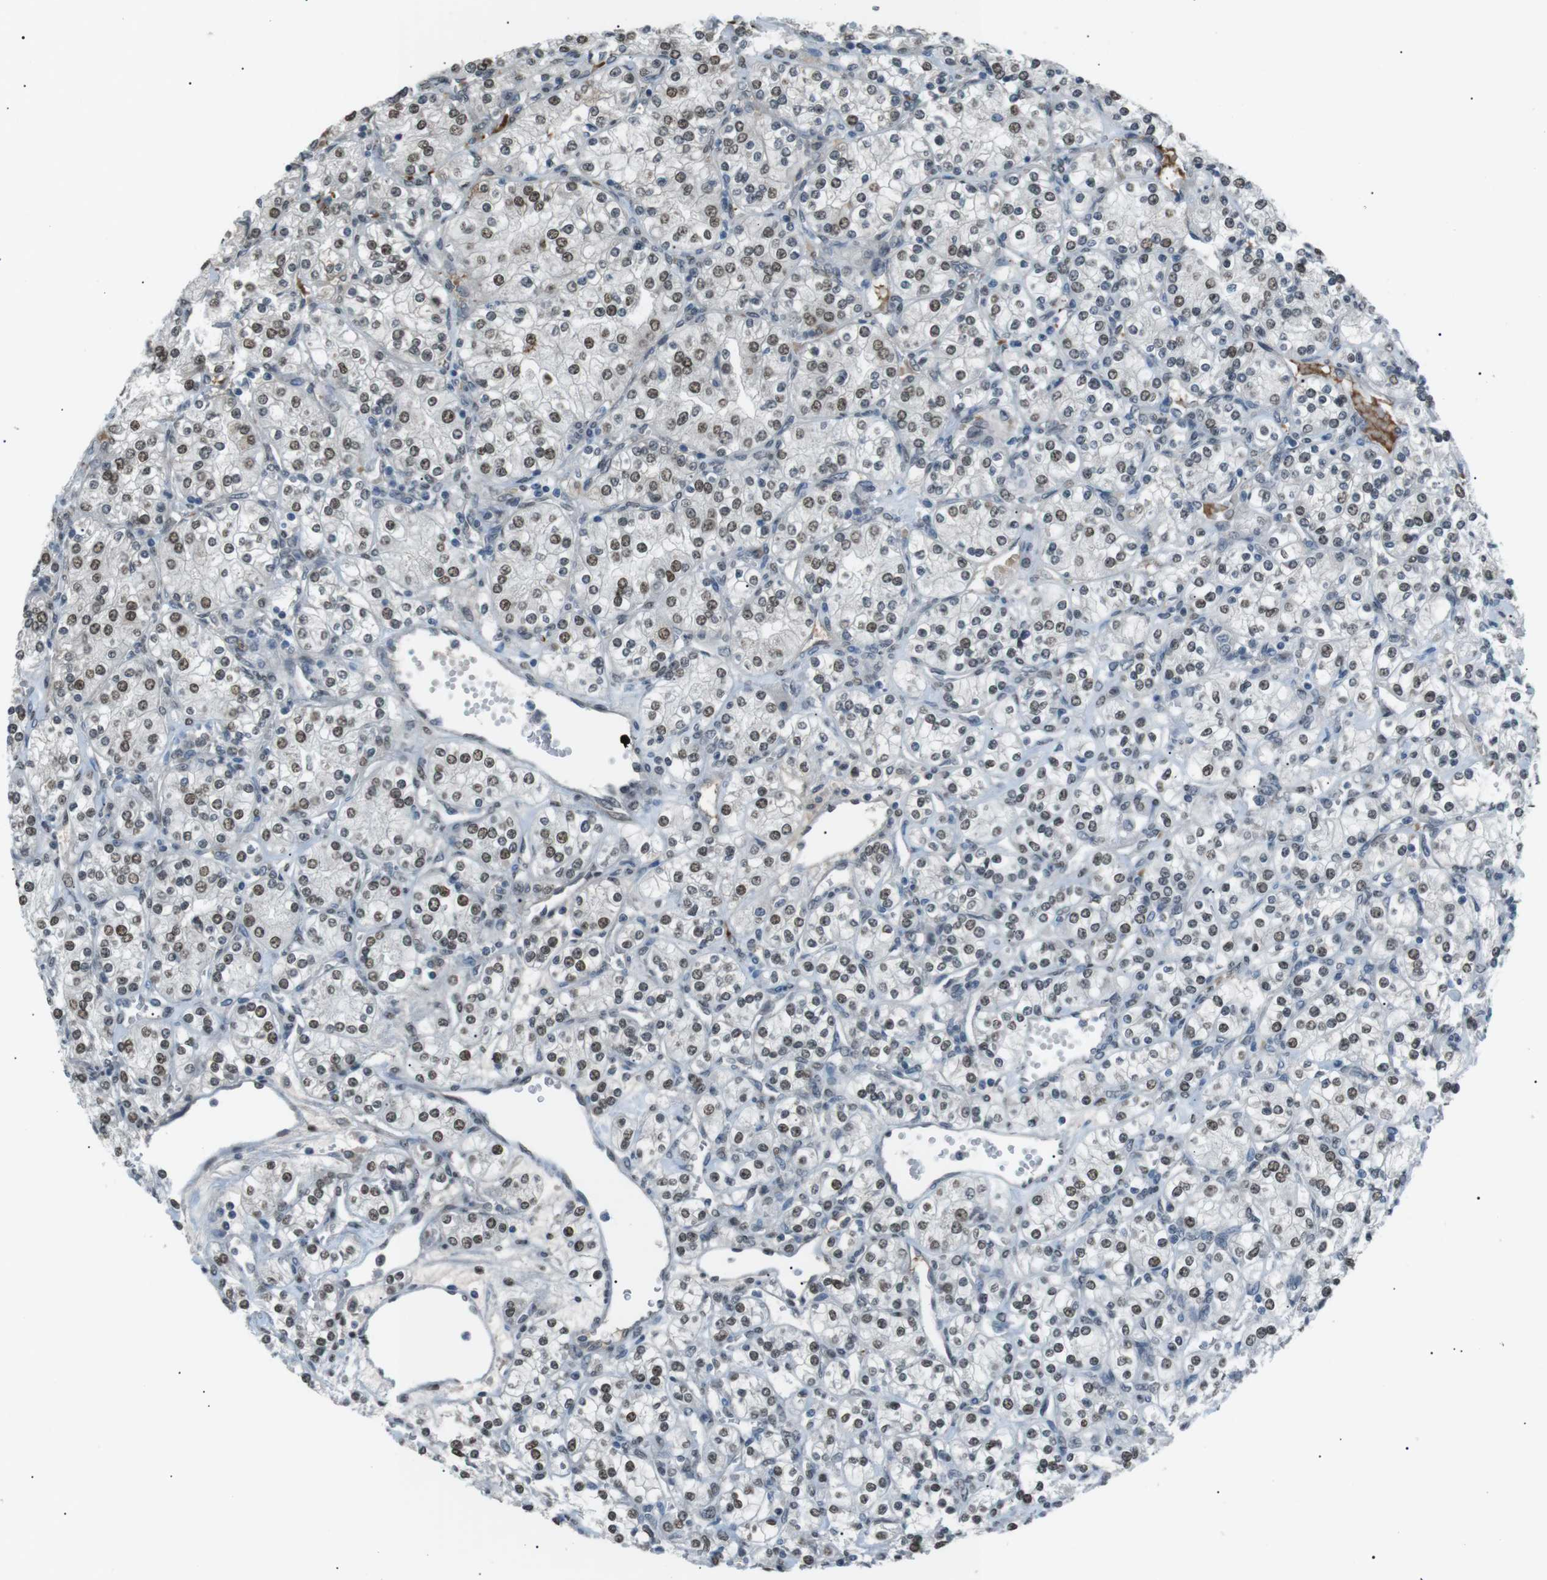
{"staining": {"intensity": "moderate", "quantity": ">75%", "location": "nuclear"}, "tissue": "renal cancer", "cell_type": "Tumor cells", "image_type": "cancer", "snomed": [{"axis": "morphology", "description": "Adenocarcinoma, NOS"}, {"axis": "topography", "description": "Kidney"}], "caption": "The immunohistochemical stain labels moderate nuclear staining in tumor cells of adenocarcinoma (renal) tissue.", "gene": "SRPK2", "patient": {"sex": "male", "age": 77}}